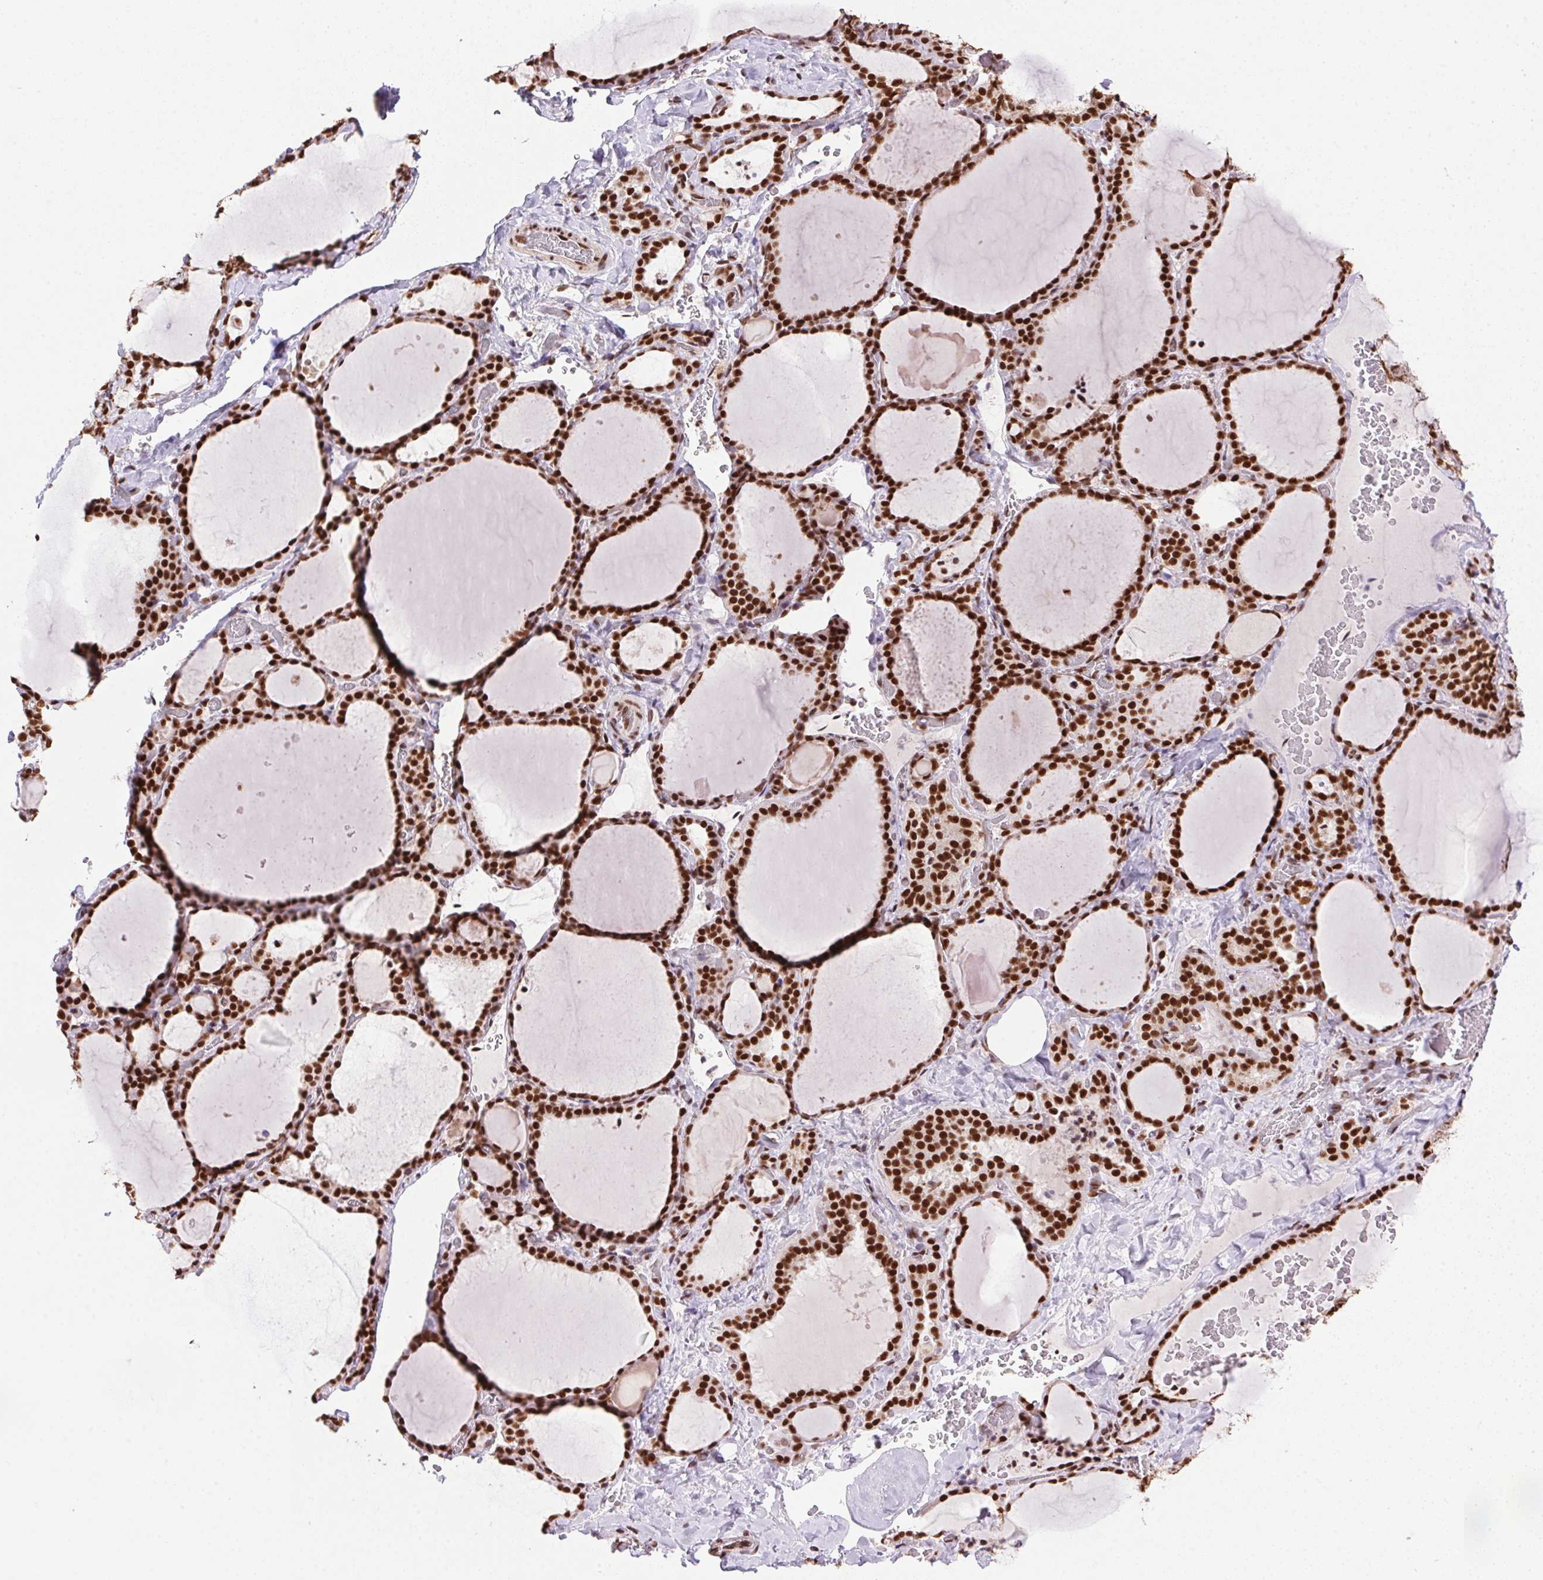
{"staining": {"intensity": "strong", "quantity": ">75%", "location": "nuclear"}, "tissue": "thyroid gland", "cell_type": "Glandular cells", "image_type": "normal", "snomed": [{"axis": "morphology", "description": "Normal tissue, NOS"}, {"axis": "topography", "description": "Thyroid gland"}], "caption": "Glandular cells show high levels of strong nuclear expression in about >75% of cells in benign thyroid gland.", "gene": "ZNF207", "patient": {"sex": "female", "age": 22}}